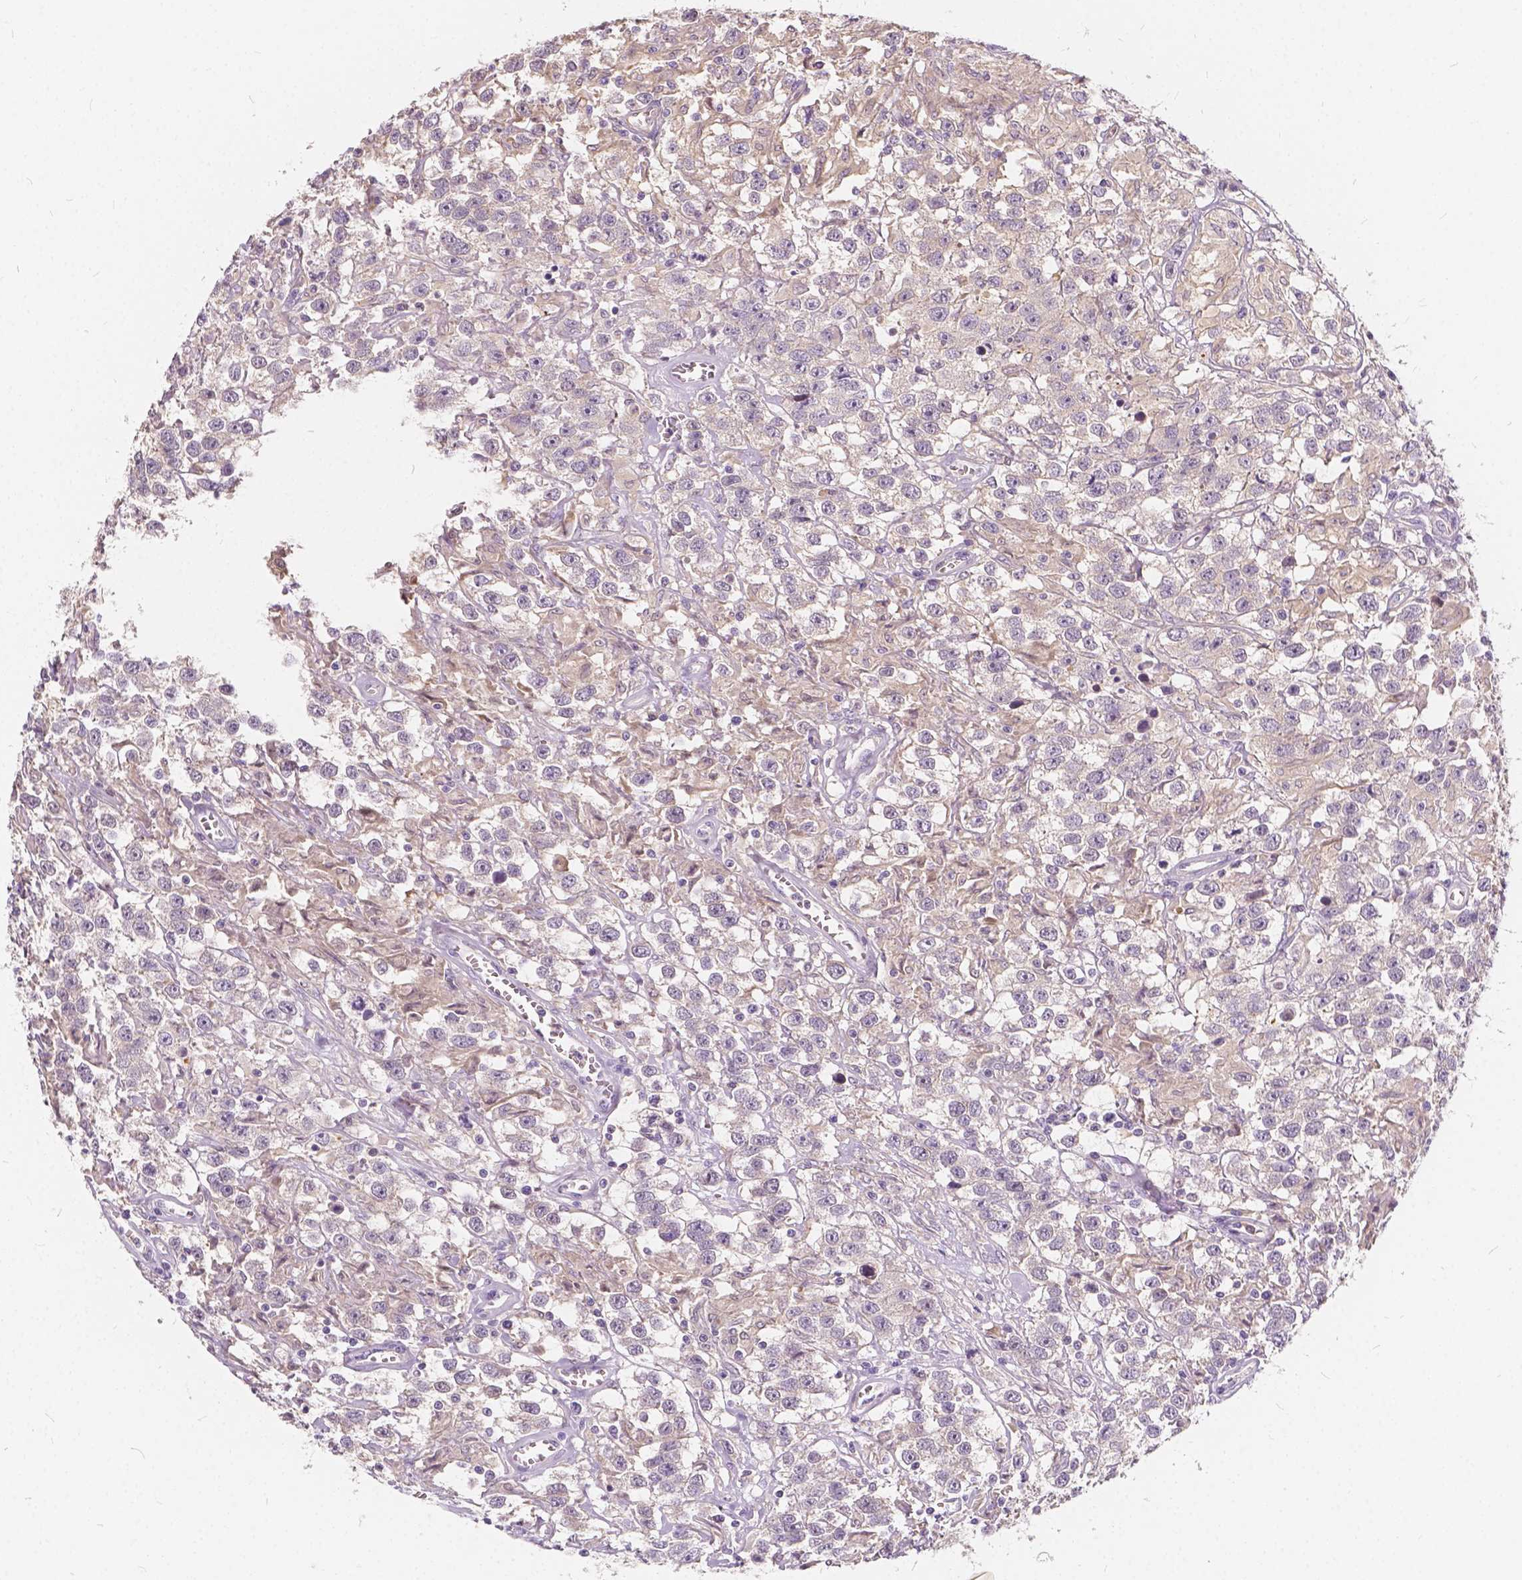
{"staining": {"intensity": "negative", "quantity": "none", "location": "none"}, "tissue": "testis cancer", "cell_type": "Tumor cells", "image_type": "cancer", "snomed": [{"axis": "morphology", "description": "Seminoma, NOS"}, {"axis": "topography", "description": "Testis"}], "caption": "Testis seminoma was stained to show a protein in brown. There is no significant staining in tumor cells.", "gene": "KIAA0513", "patient": {"sex": "male", "age": 43}}